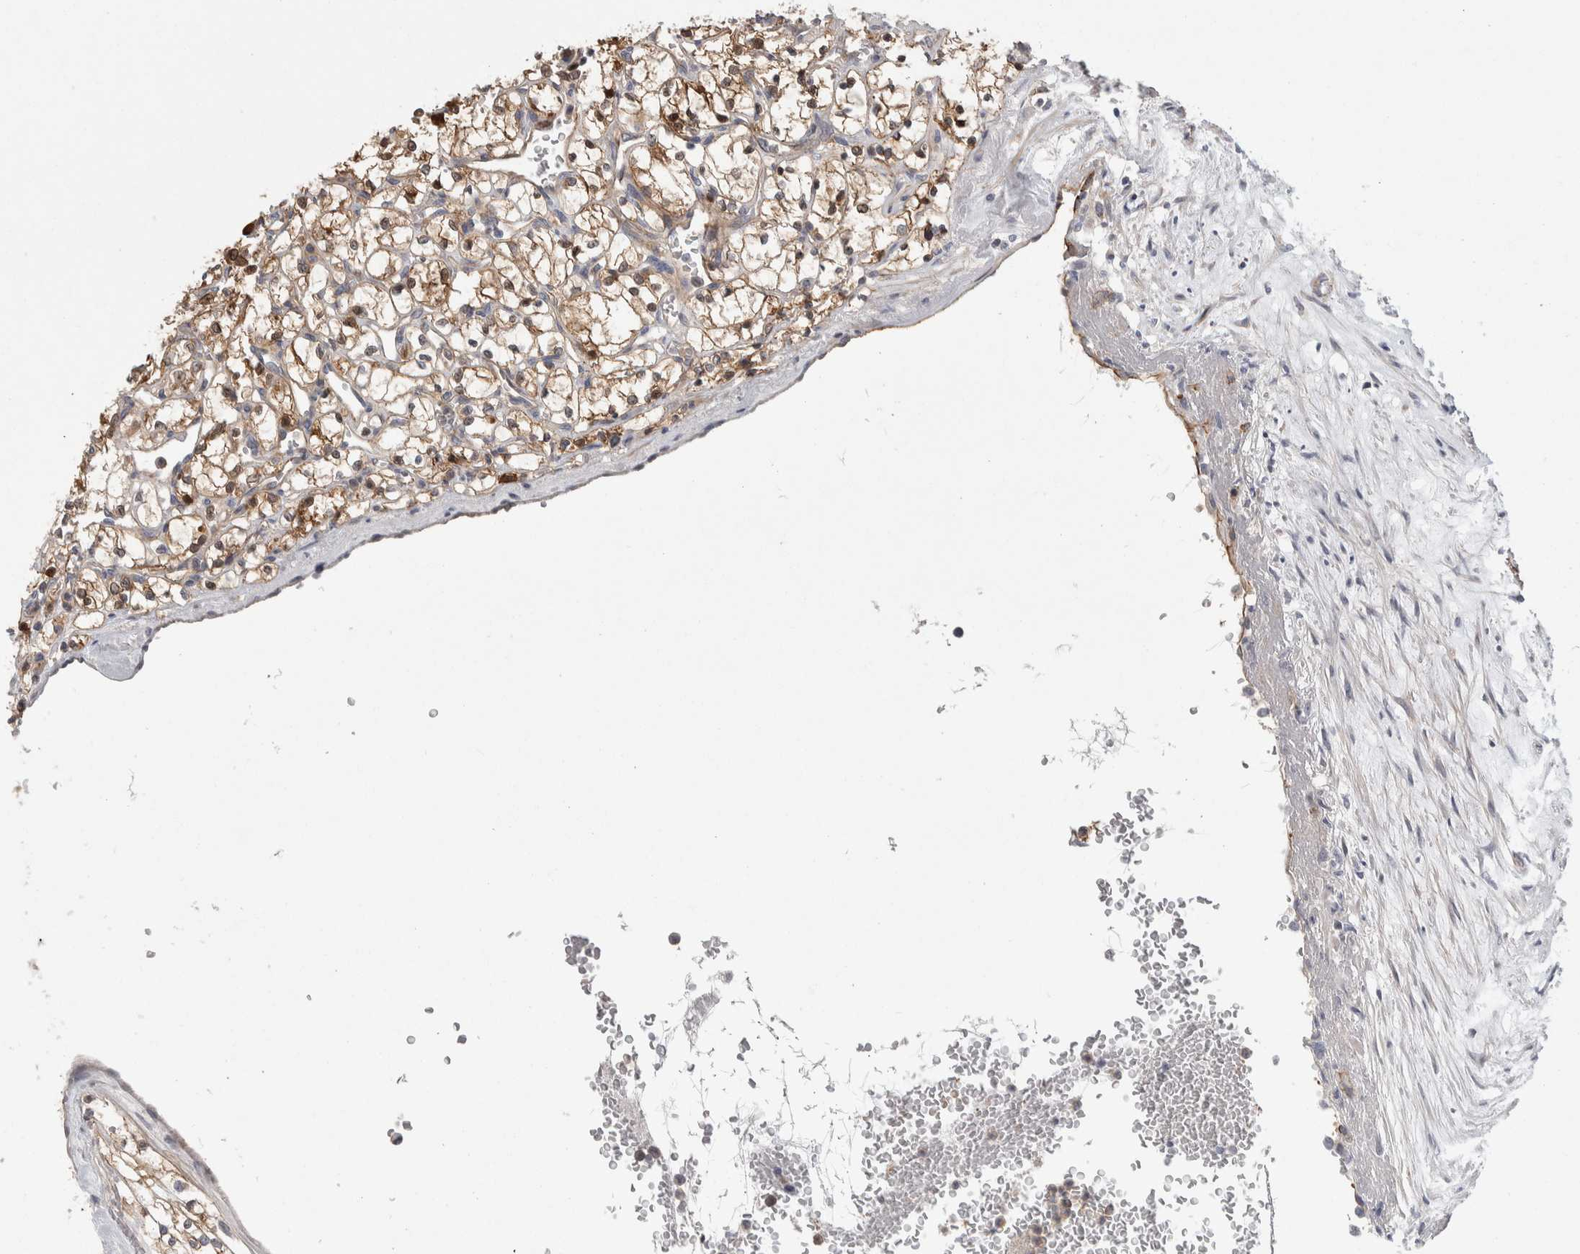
{"staining": {"intensity": "moderate", "quantity": ">75%", "location": "cytoplasmic/membranous,nuclear"}, "tissue": "renal cancer", "cell_type": "Tumor cells", "image_type": "cancer", "snomed": [{"axis": "morphology", "description": "Adenocarcinoma, NOS"}, {"axis": "topography", "description": "Kidney"}], "caption": "An immunohistochemistry (IHC) histopathology image of tumor tissue is shown. Protein staining in brown labels moderate cytoplasmic/membranous and nuclear positivity in adenocarcinoma (renal) within tumor cells. (DAB = brown stain, brightfield microscopy at high magnification).", "gene": "ZNF862", "patient": {"sex": "female", "age": 69}}